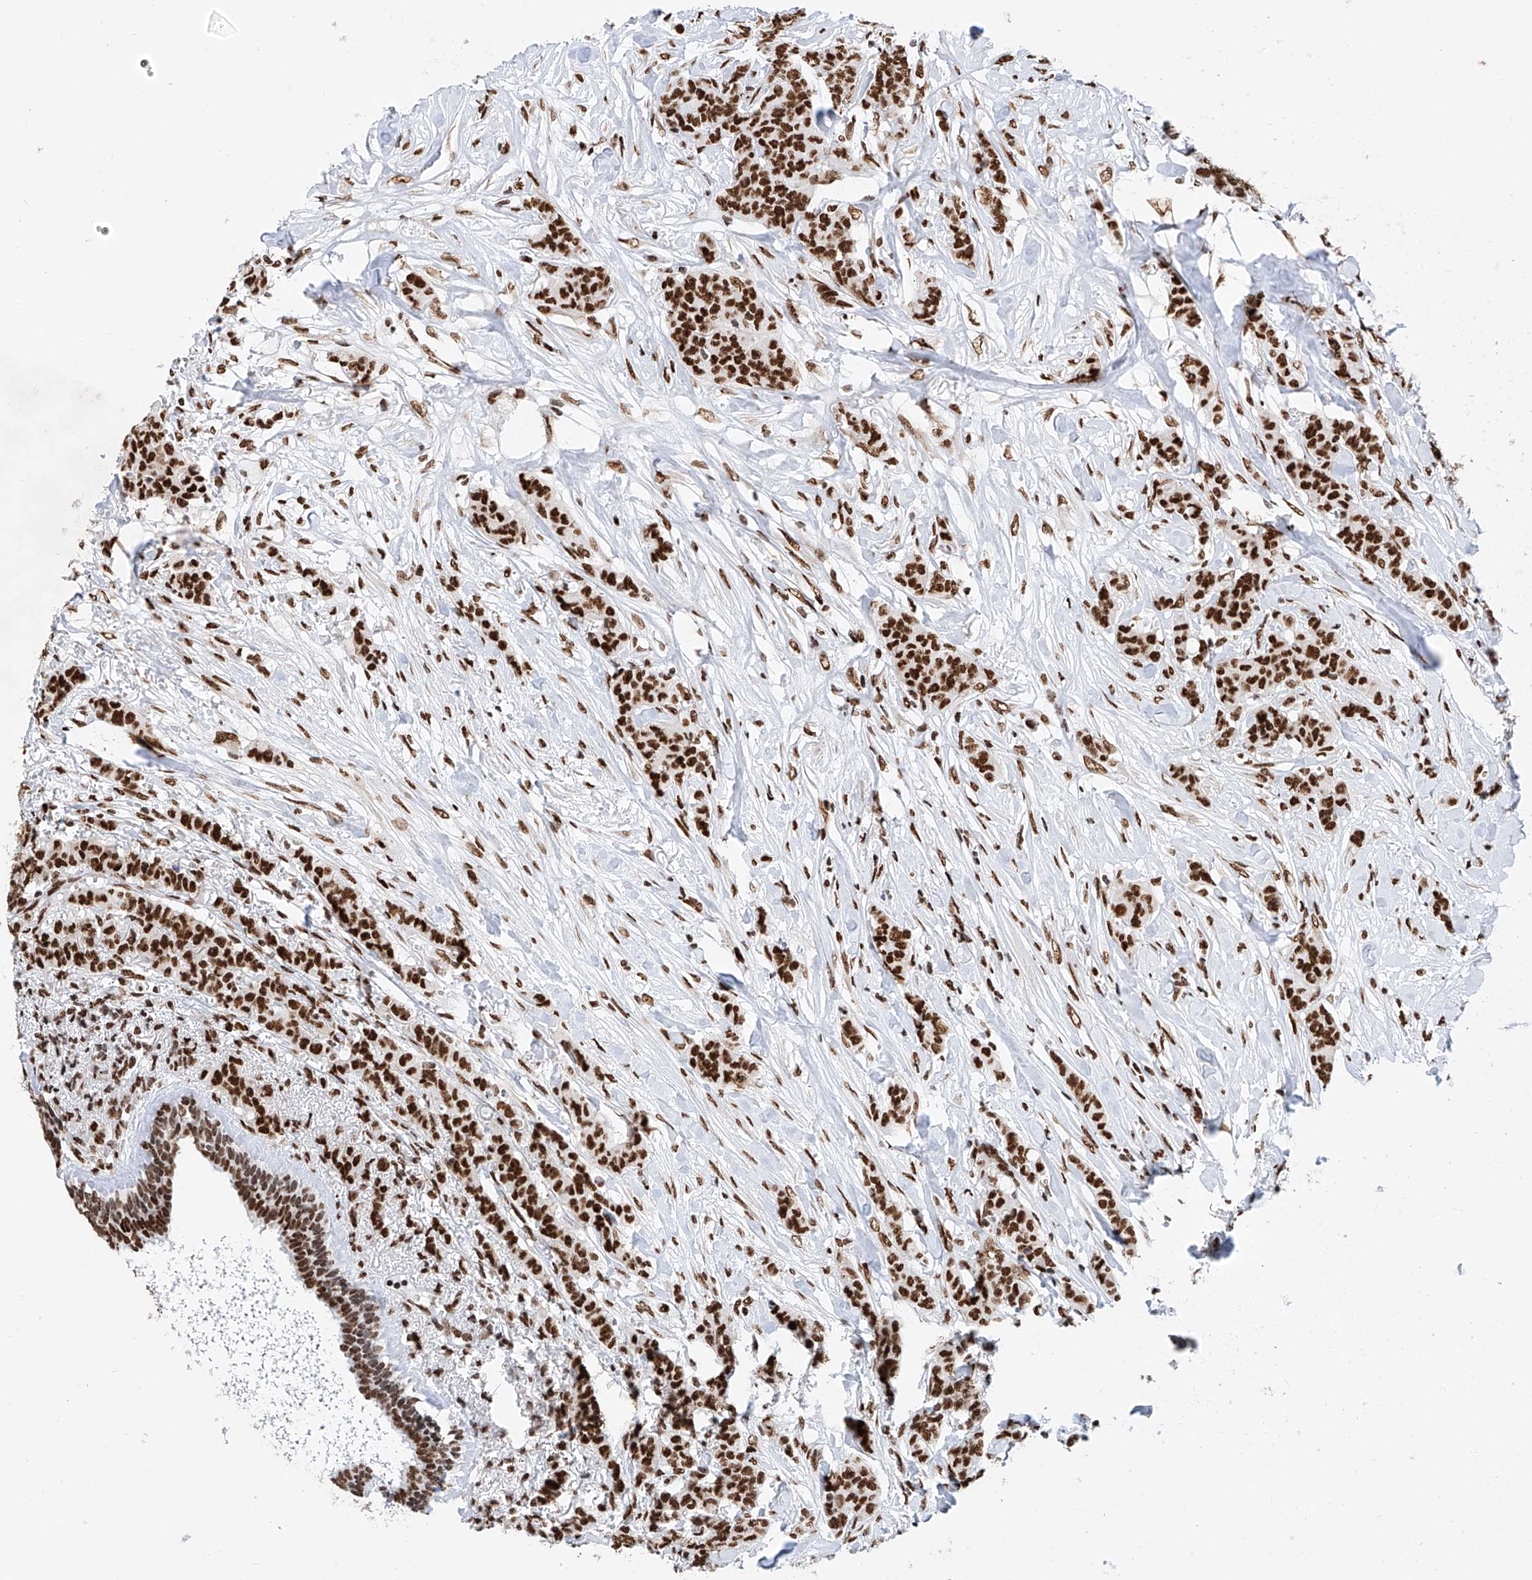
{"staining": {"intensity": "strong", "quantity": ">75%", "location": "nuclear"}, "tissue": "breast cancer", "cell_type": "Tumor cells", "image_type": "cancer", "snomed": [{"axis": "morphology", "description": "Duct carcinoma"}, {"axis": "topography", "description": "Breast"}], "caption": "Immunohistochemical staining of human breast infiltrating ductal carcinoma shows high levels of strong nuclear protein expression in approximately >75% of tumor cells. The protein is shown in brown color, while the nuclei are stained blue.", "gene": "SRSF6", "patient": {"sex": "female", "age": 40}}